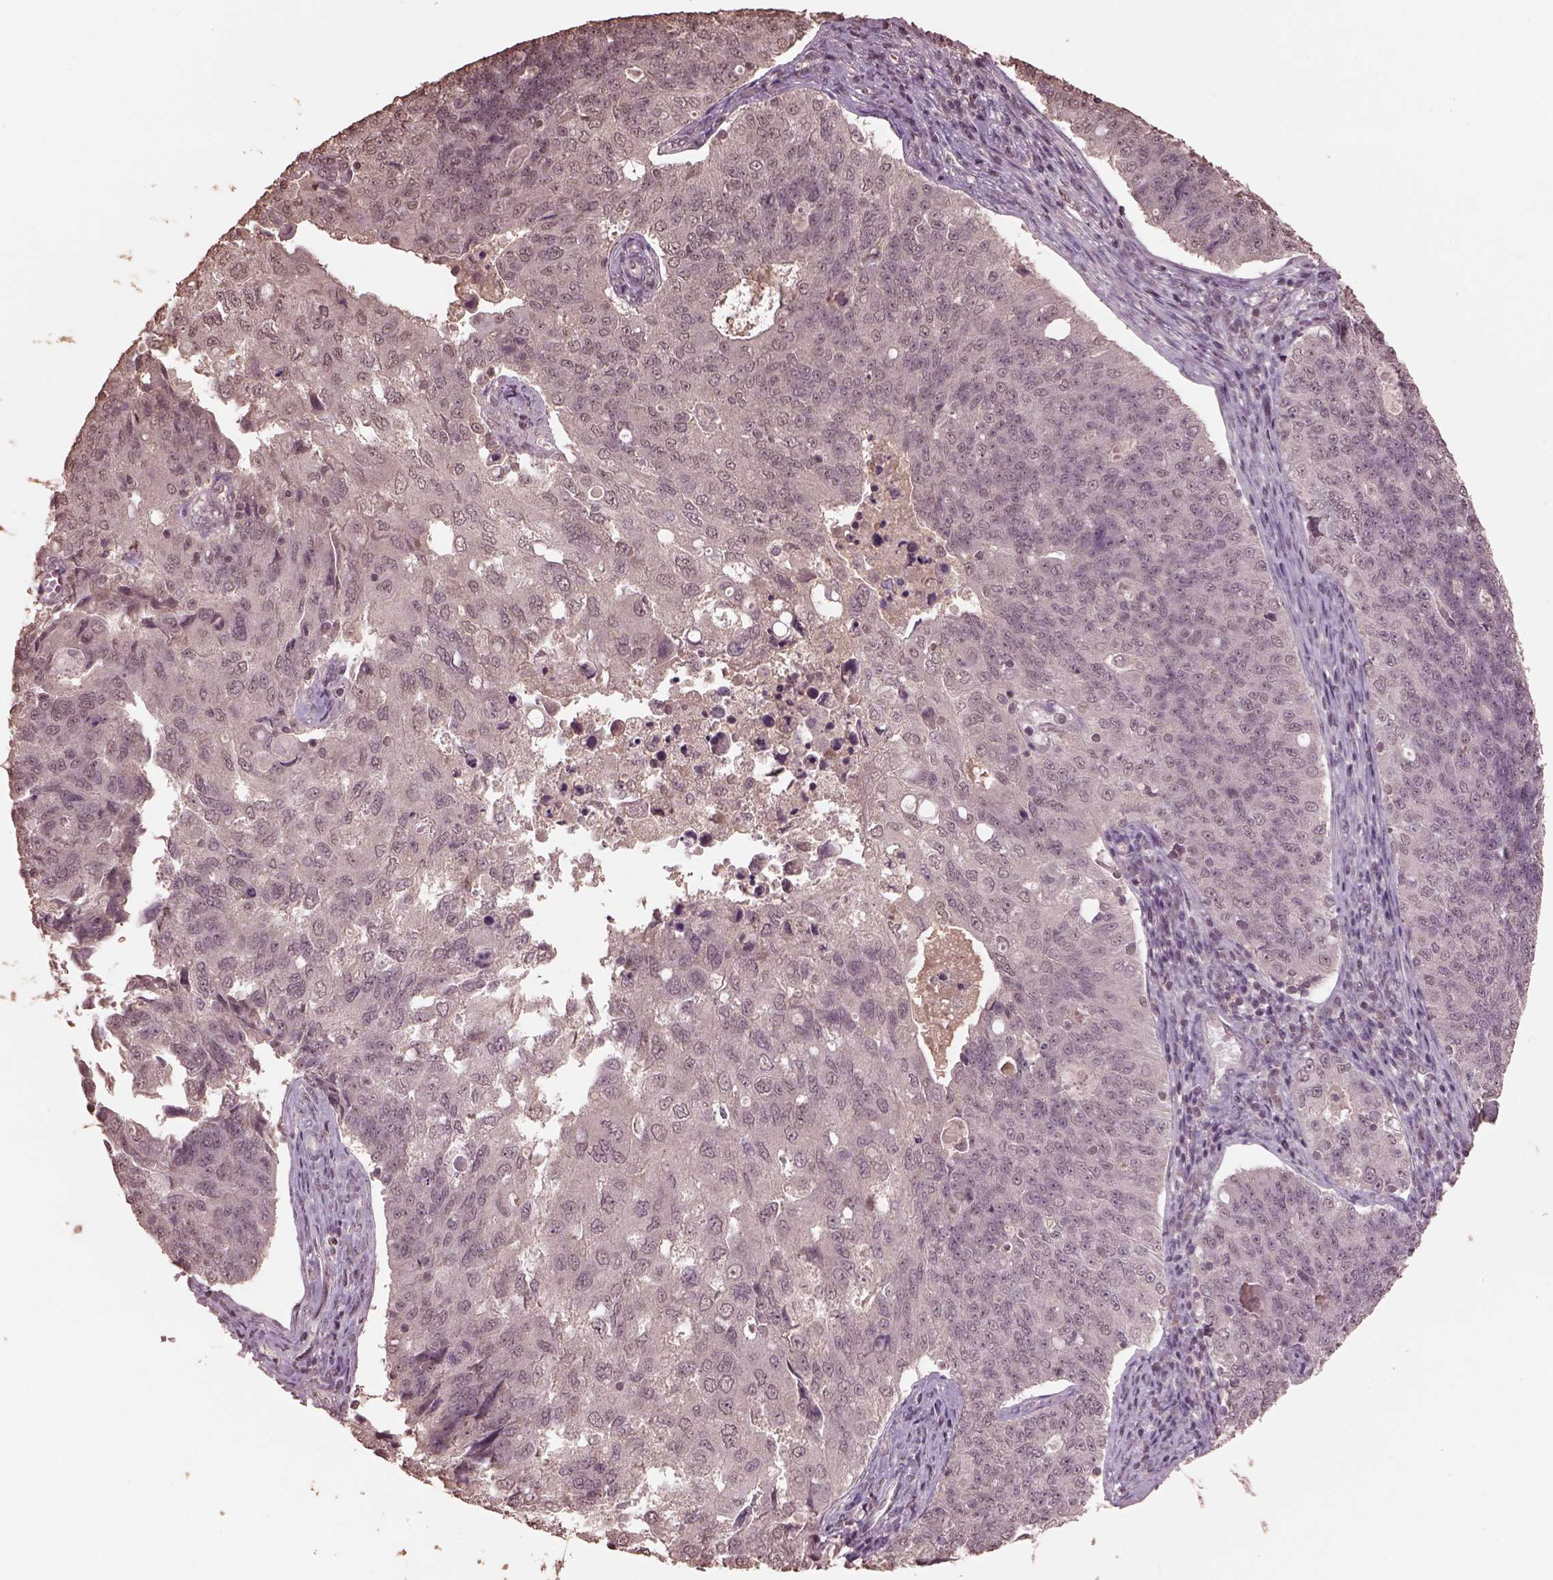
{"staining": {"intensity": "negative", "quantity": "none", "location": "none"}, "tissue": "endometrial cancer", "cell_type": "Tumor cells", "image_type": "cancer", "snomed": [{"axis": "morphology", "description": "Adenocarcinoma, NOS"}, {"axis": "topography", "description": "Endometrium"}], "caption": "Immunohistochemical staining of human endometrial cancer (adenocarcinoma) demonstrates no significant expression in tumor cells.", "gene": "CPT1C", "patient": {"sex": "female", "age": 43}}